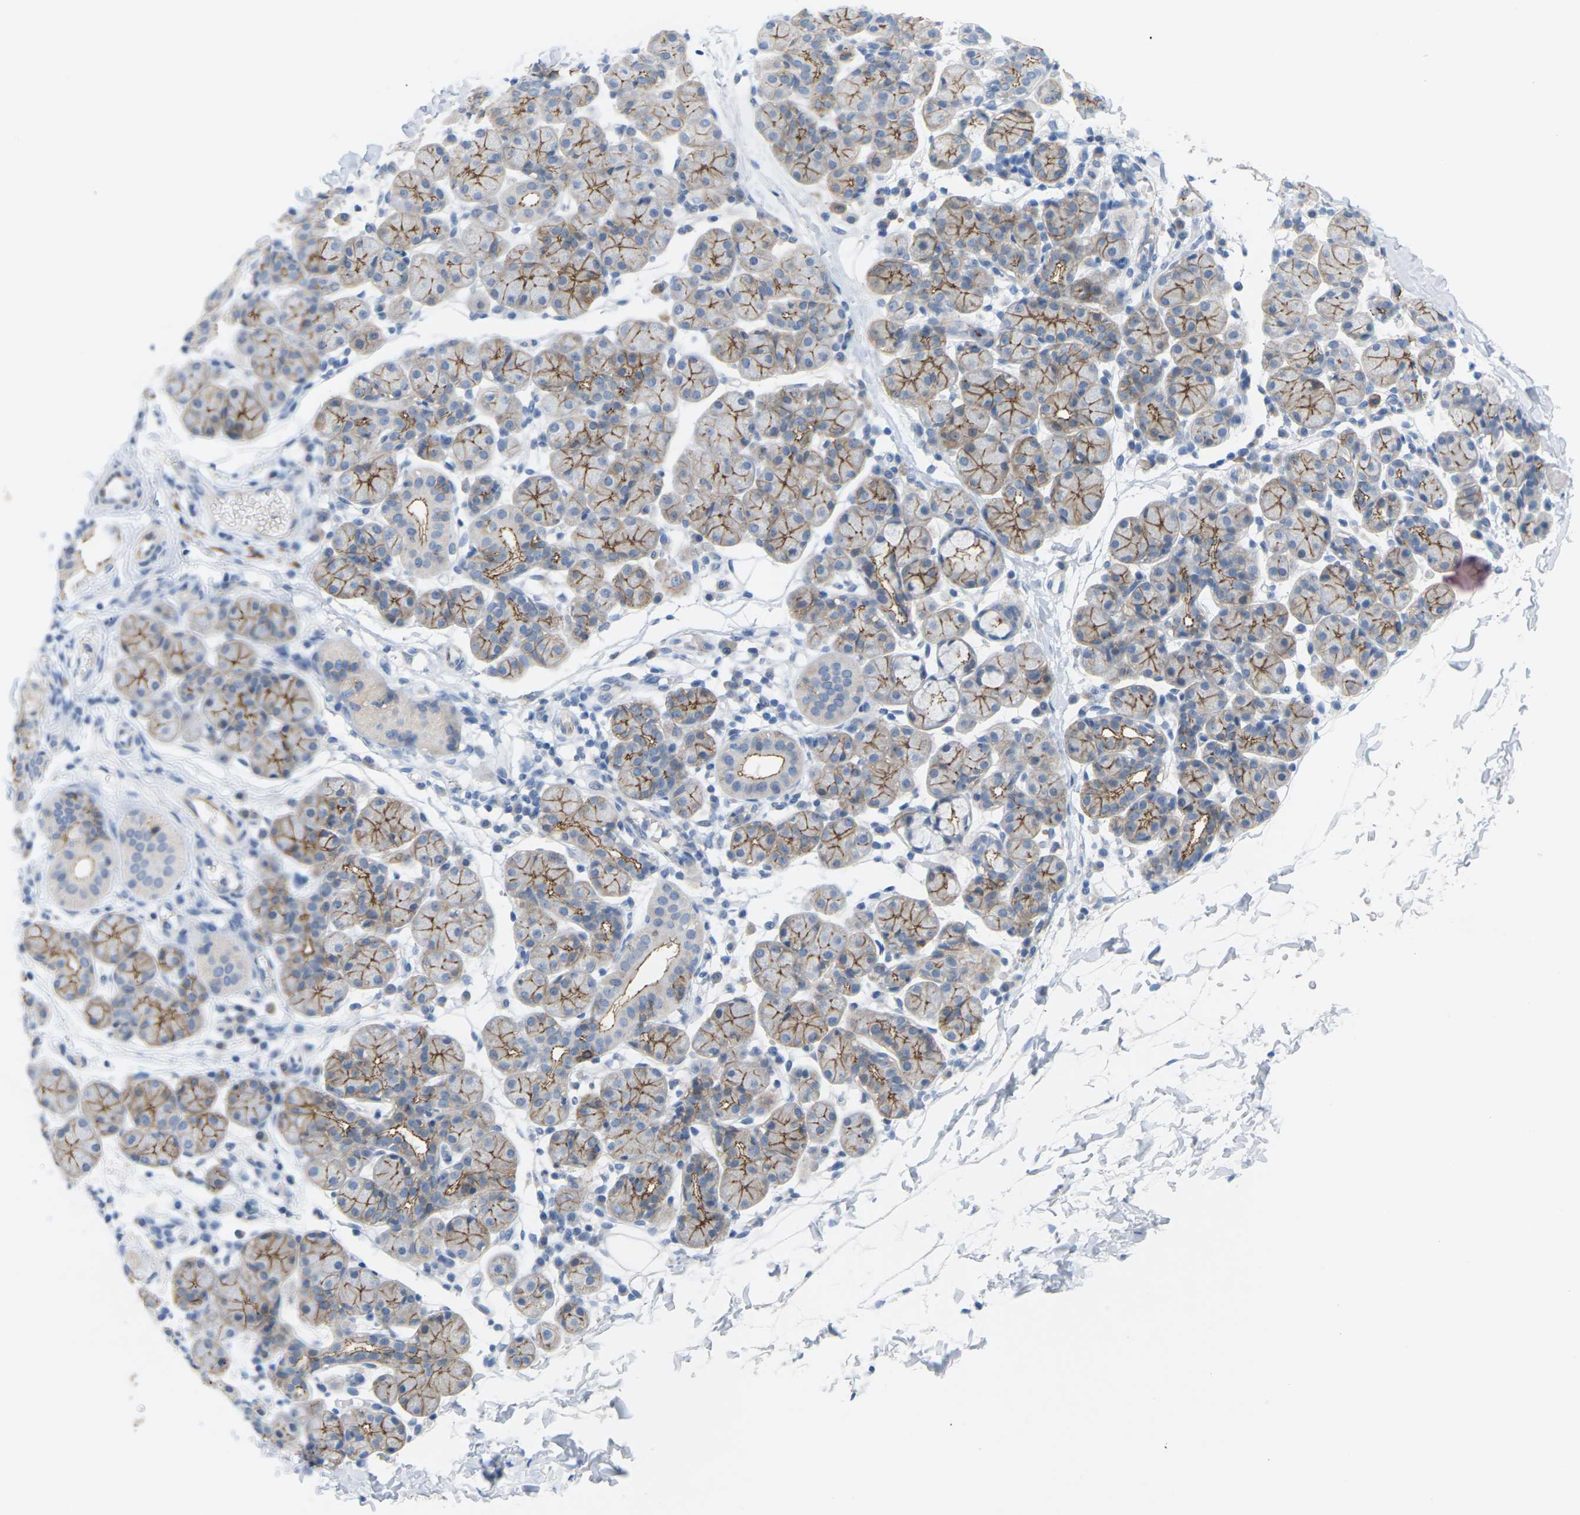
{"staining": {"intensity": "moderate", "quantity": "25%-75%", "location": "cytoplasmic/membranous"}, "tissue": "salivary gland", "cell_type": "Glandular cells", "image_type": "normal", "snomed": [{"axis": "morphology", "description": "Normal tissue, NOS"}, {"axis": "morphology", "description": "Inflammation, NOS"}, {"axis": "topography", "description": "Lymph node"}, {"axis": "topography", "description": "Salivary gland"}], "caption": "Immunohistochemical staining of benign salivary gland demonstrates medium levels of moderate cytoplasmic/membranous staining in approximately 25%-75% of glandular cells.", "gene": "CLDN3", "patient": {"sex": "male", "age": 3}}